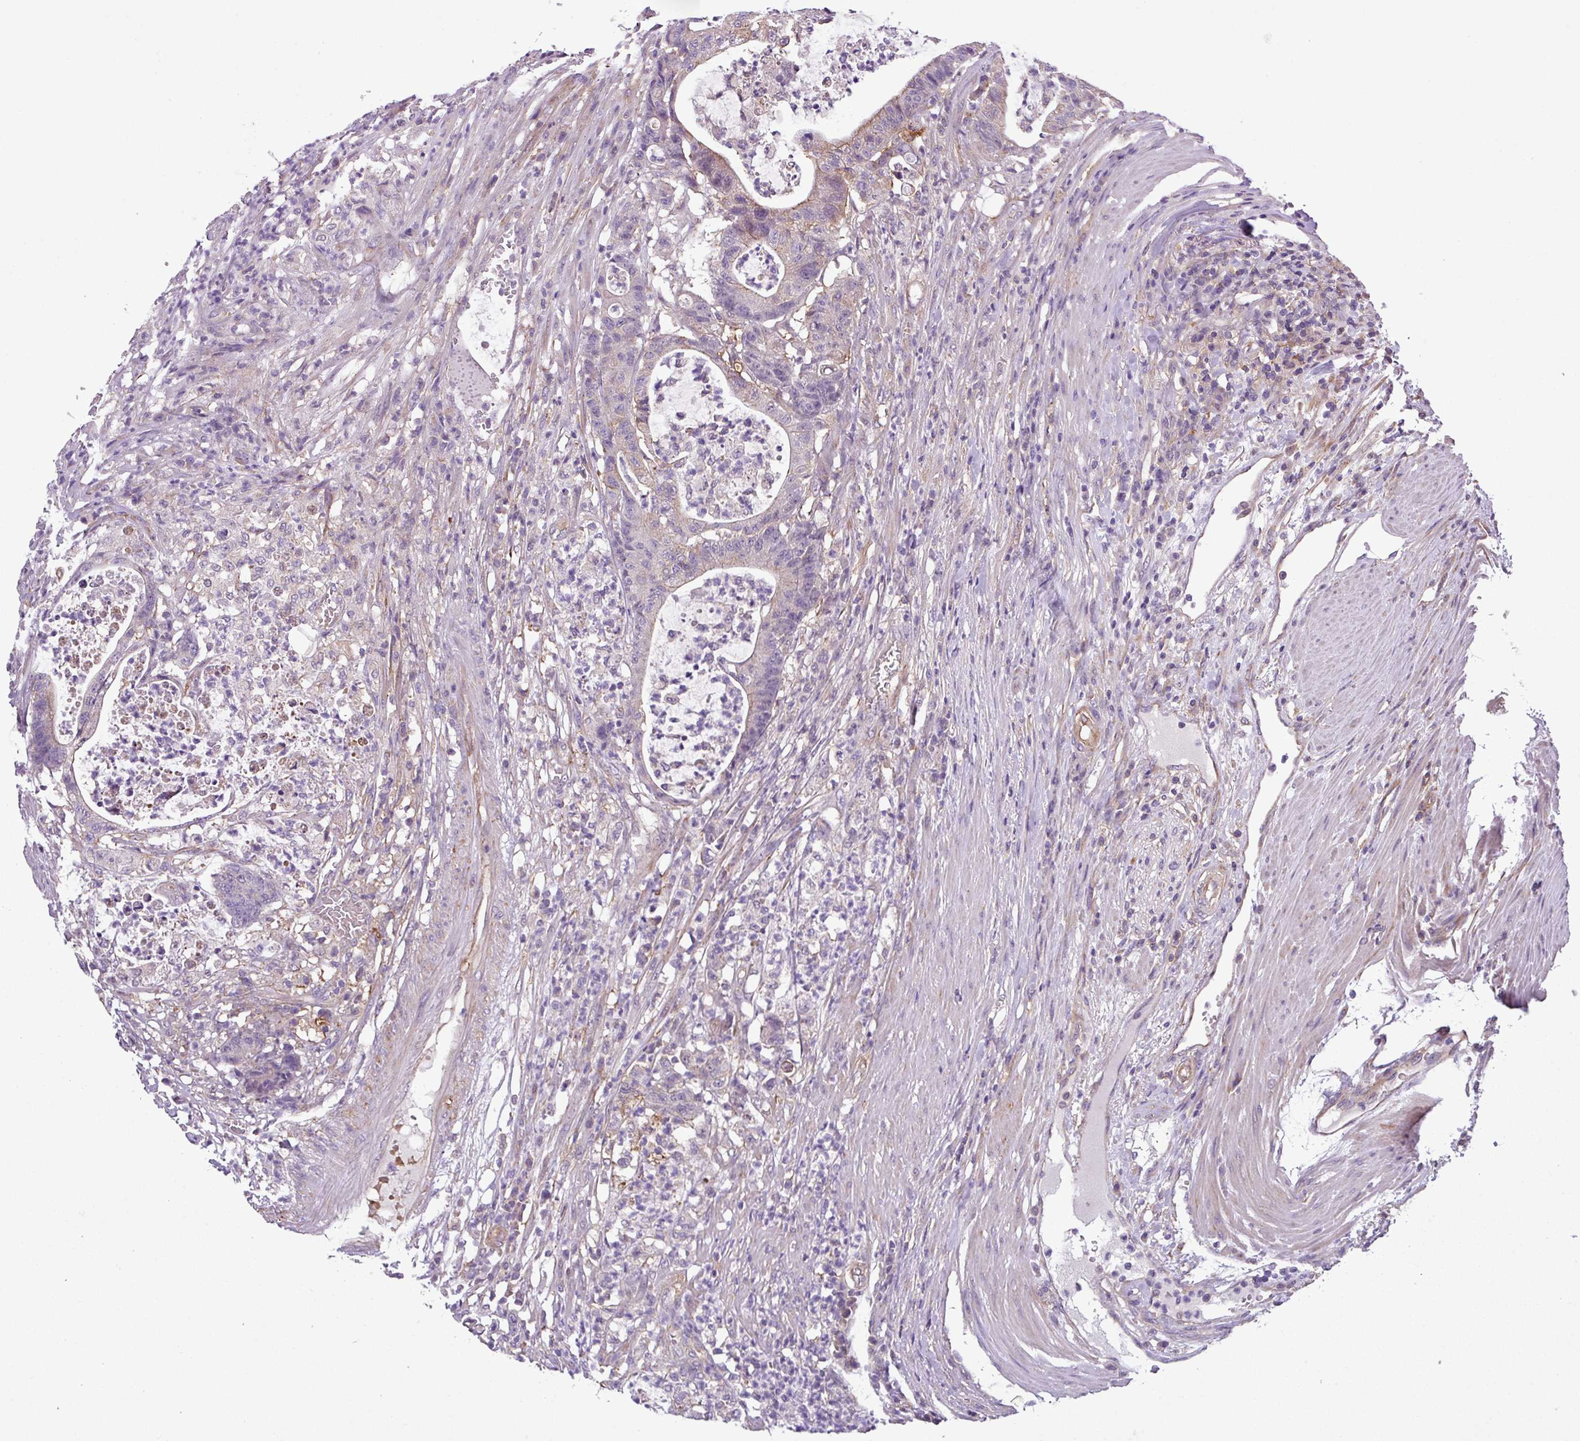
{"staining": {"intensity": "weak", "quantity": "25%-75%", "location": "cytoplasmic/membranous"}, "tissue": "colorectal cancer", "cell_type": "Tumor cells", "image_type": "cancer", "snomed": [{"axis": "morphology", "description": "Adenocarcinoma, NOS"}, {"axis": "topography", "description": "Colon"}], "caption": "Brown immunohistochemical staining in adenocarcinoma (colorectal) shows weak cytoplasmic/membranous expression in approximately 25%-75% of tumor cells. (brown staining indicates protein expression, while blue staining denotes nuclei).", "gene": "SLC23A2", "patient": {"sex": "female", "age": 84}}